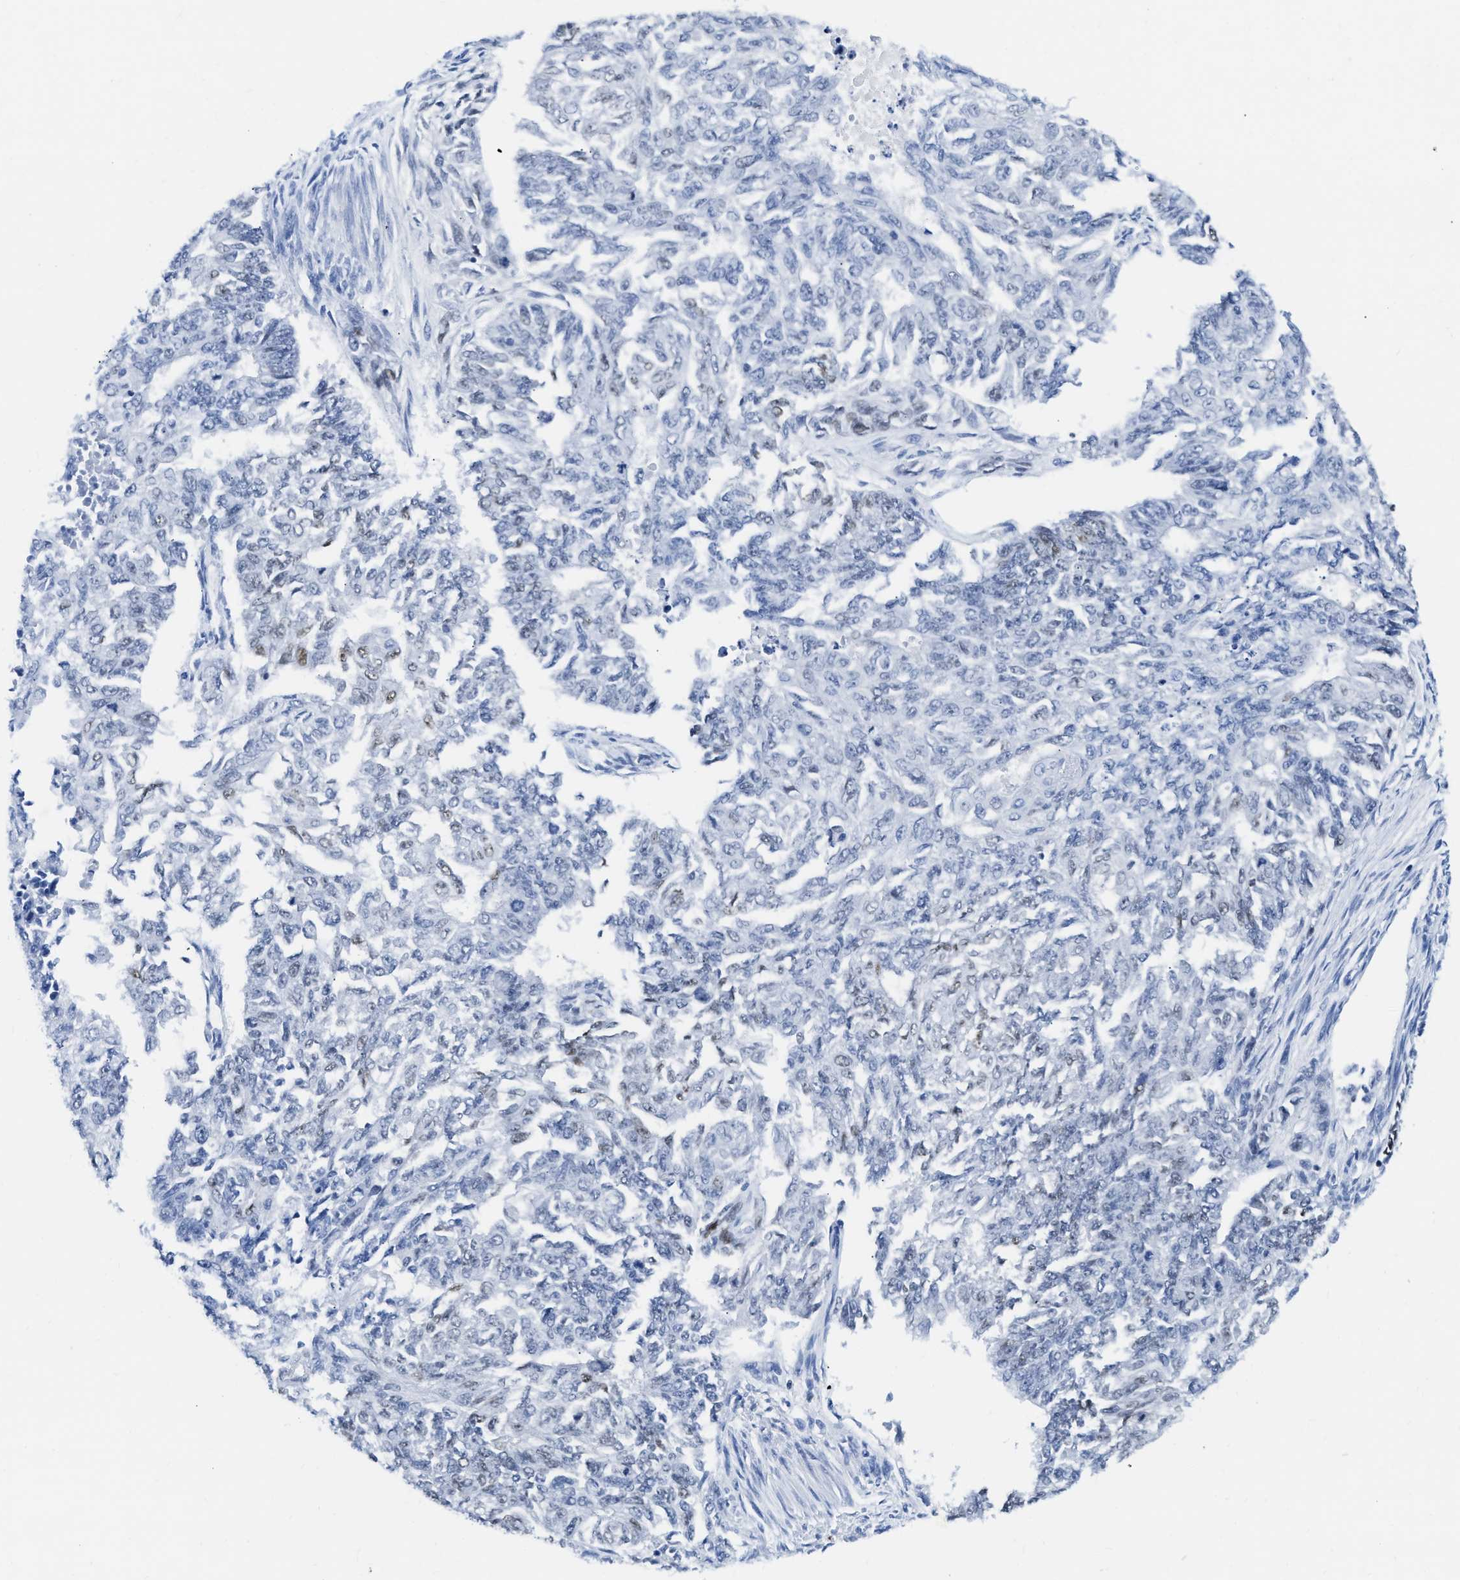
{"staining": {"intensity": "weak", "quantity": "<25%", "location": "nuclear"}, "tissue": "endometrial cancer", "cell_type": "Tumor cells", "image_type": "cancer", "snomed": [{"axis": "morphology", "description": "Adenocarcinoma, NOS"}, {"axis": "topography", "description": "Endometrium"}], "caption": "Protein analysis of endometrial cancer shows no significant staining in tumor cells.", "gene": "TCF7", "patient": {"sex": "female", "age": 32}}